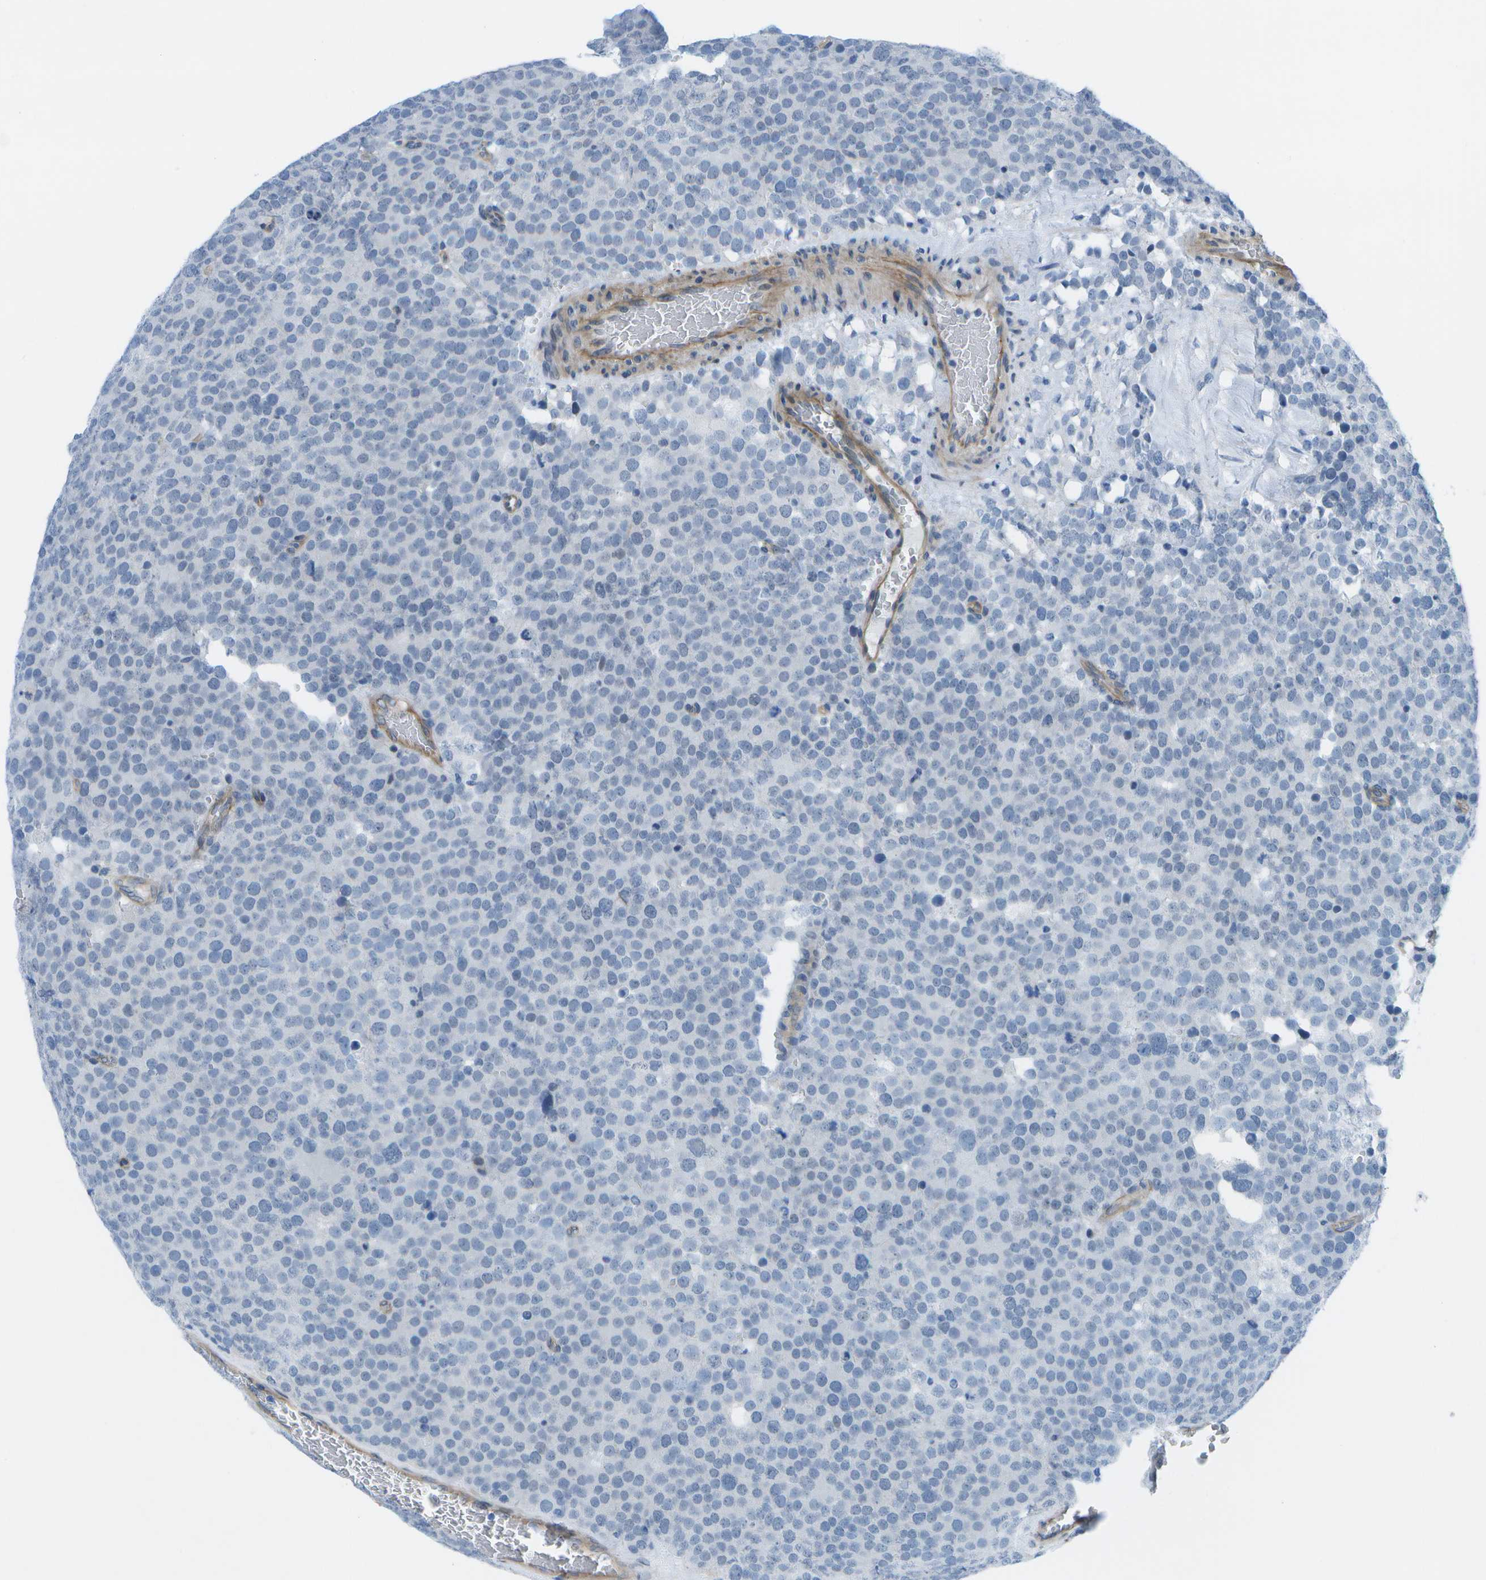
{"staining": {"intensity": "negative", "quantity": "none", "location": "none"}, "tissue": "testis cancer", "cell_type": "Tumor cells", "image_type": "cancer", "snomed": [{"axis": "morphology", "description": "Normal tissue, NOS"}, {"axis": "morphology", "description": "Seminoma, NOS"}, {"axis": "topography", "description": "Testis"}], "caption": "Testis cancer stained for a protein using immunohistochemistry (IHC) shows no staining tumor cells.", "gene": "SORBS3", "patient": {"sex": "male", "age": 71}}